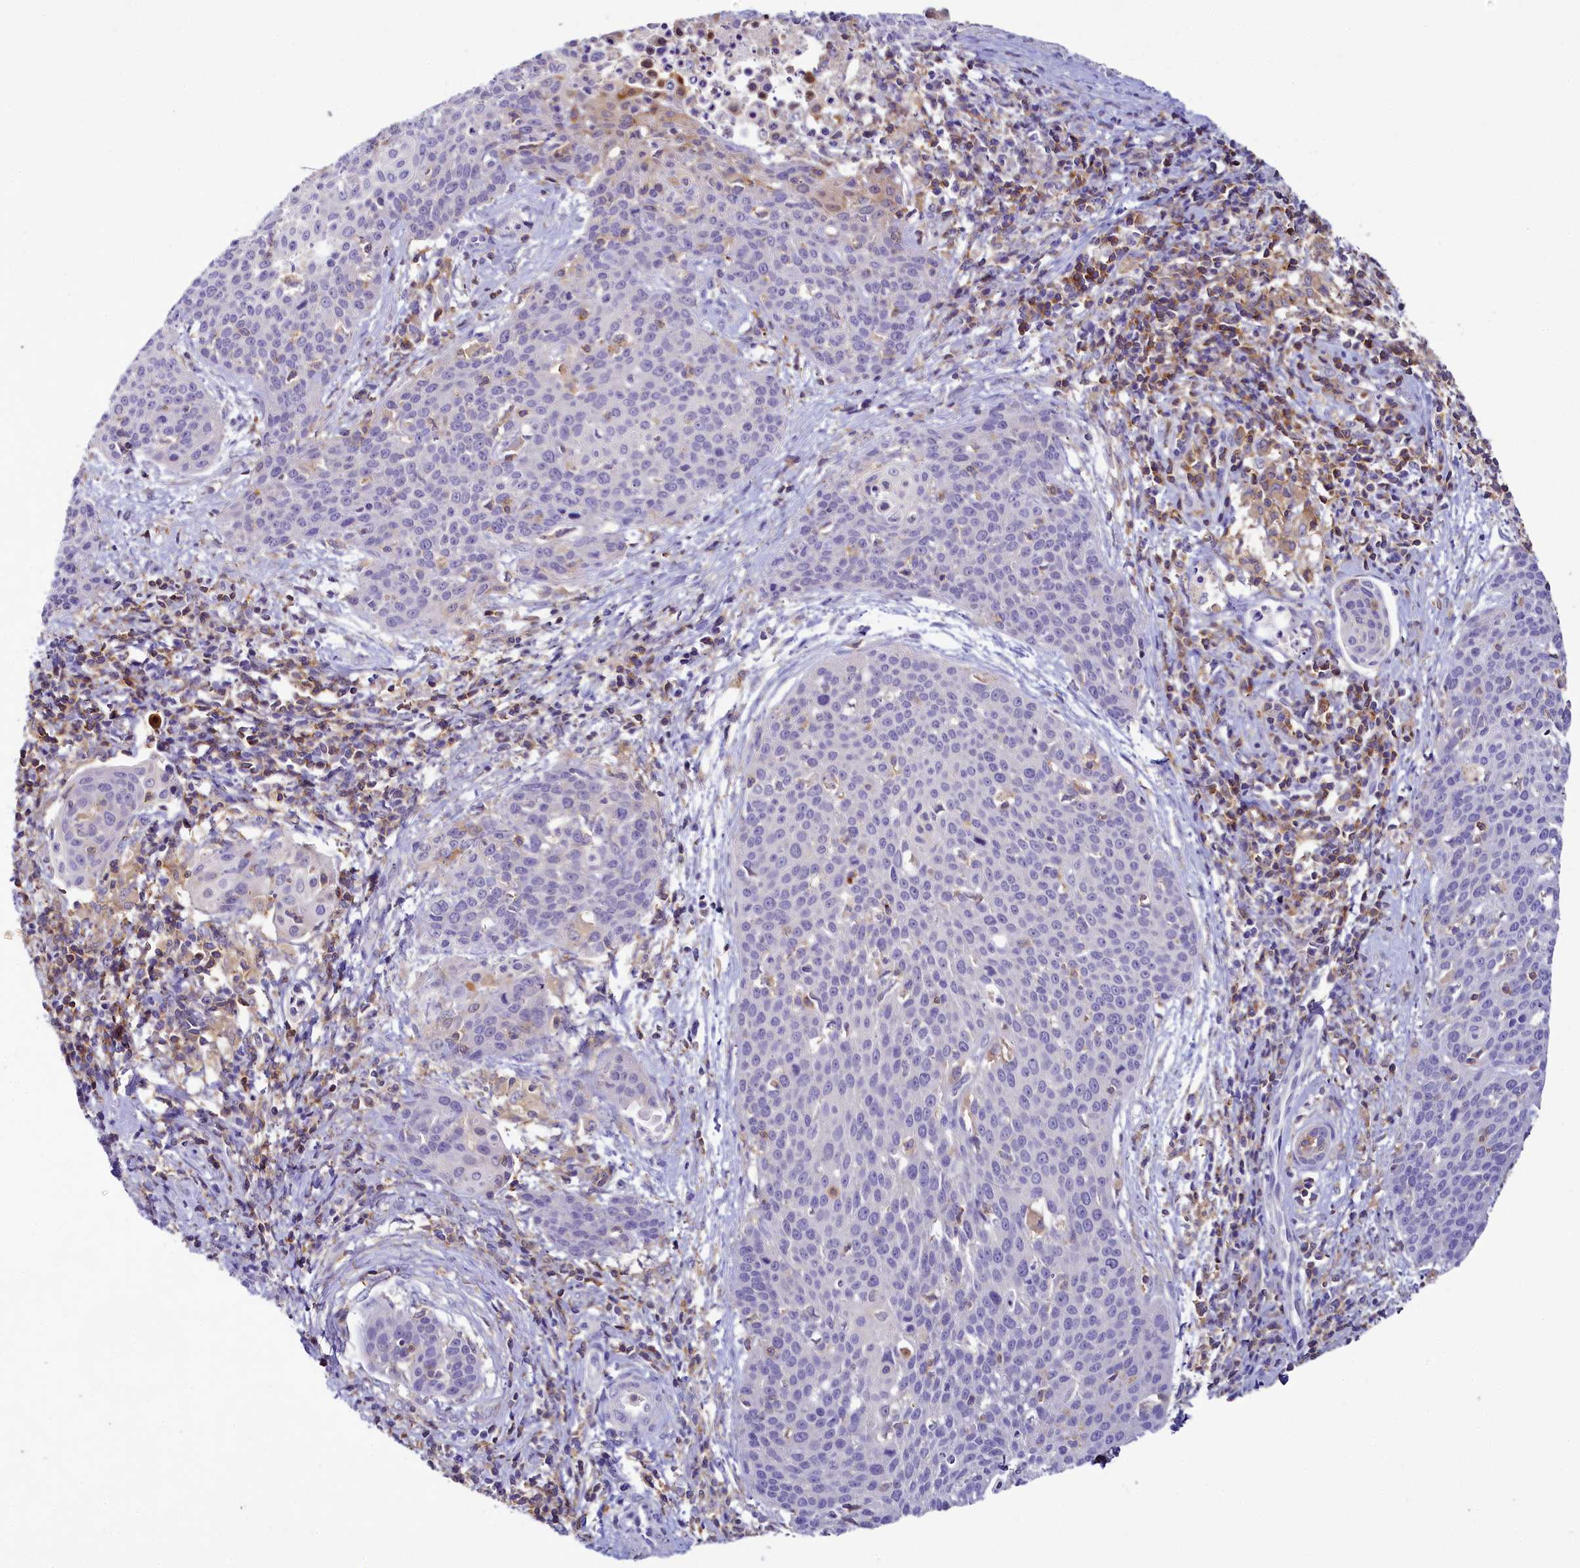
{"staining": {"intensity": "negative", "quantity": "none", "location": "none"}, "tissue": "cervical cancer", "cell_type": "Tumor cells", "image_type": "cancer", "snomed": [{"axis": "morphology", "description": "Squamous cell carcinoma, NOS"}, {"axis": "topography", "description": "Cervix"}], "caption": "This is an immunohistochemistry (IHC) photomicrograph of cervical squamous cell carcinoma. There is no expression in tumor cells.", "gene": "FGFR2", "patient": {"sex": "female", "age": 38}}